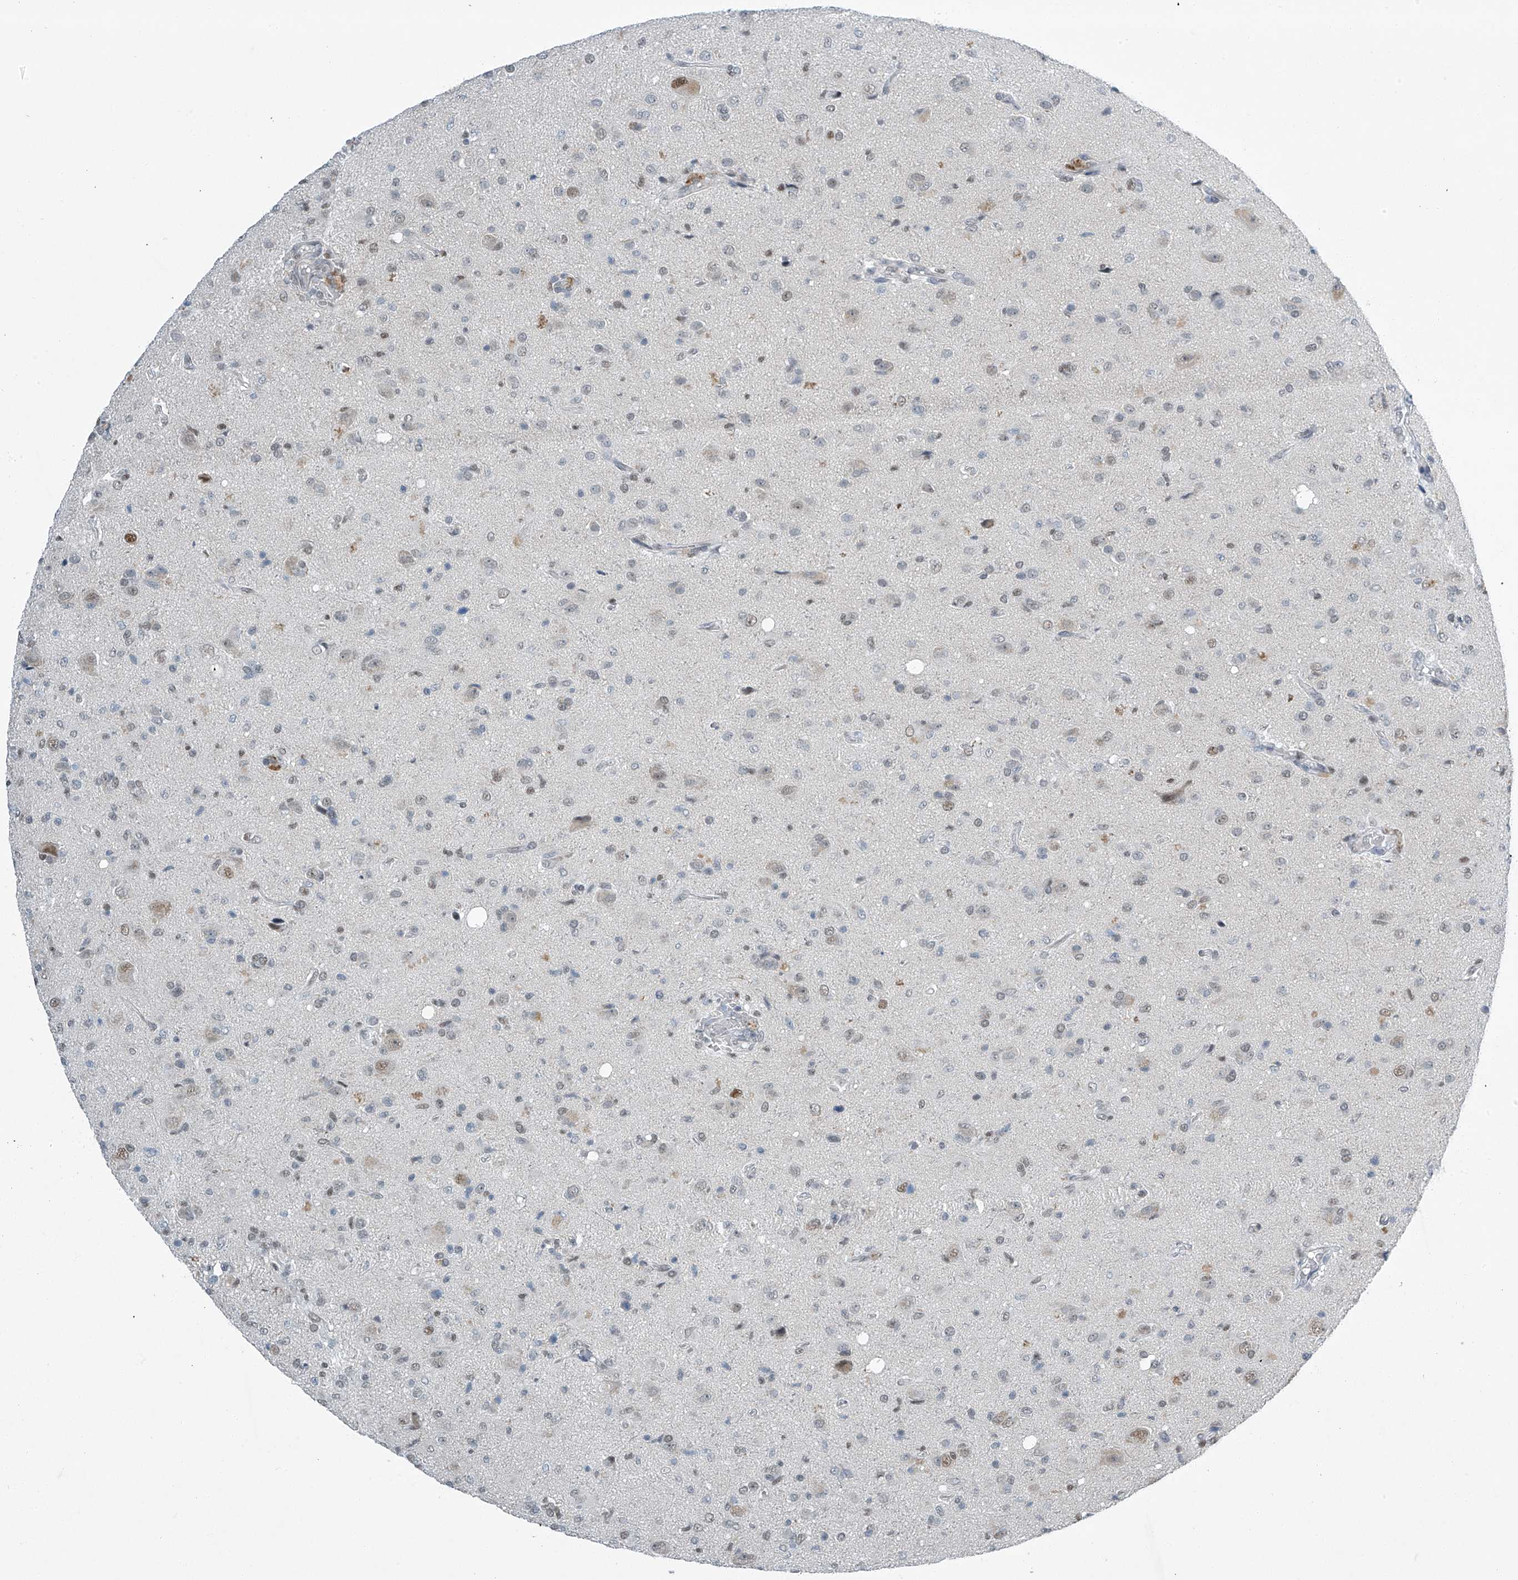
{"staining": {"intensity": "weak", "quantity": "<25%", "location": "nuclear"}, "tissue": "glioma", "cell_type": "Tumor cells", "image_type": "cancer", "snomed": [{"axis": "morphology", "description": "Glioma, malignant, High grade"}, {"axis": "topography", "description": "Brain"}], "caption": "This is a histopathology image of immunohistochemistry staining of malignant glioma (high-grade), which shows no staining in tumor cells. (DAB immunohistochemistry (IHC) visualized using brightfield microscopy, high magnification).", "gene": "TAF8", "patient": {"sex": "female", "age": 57}}